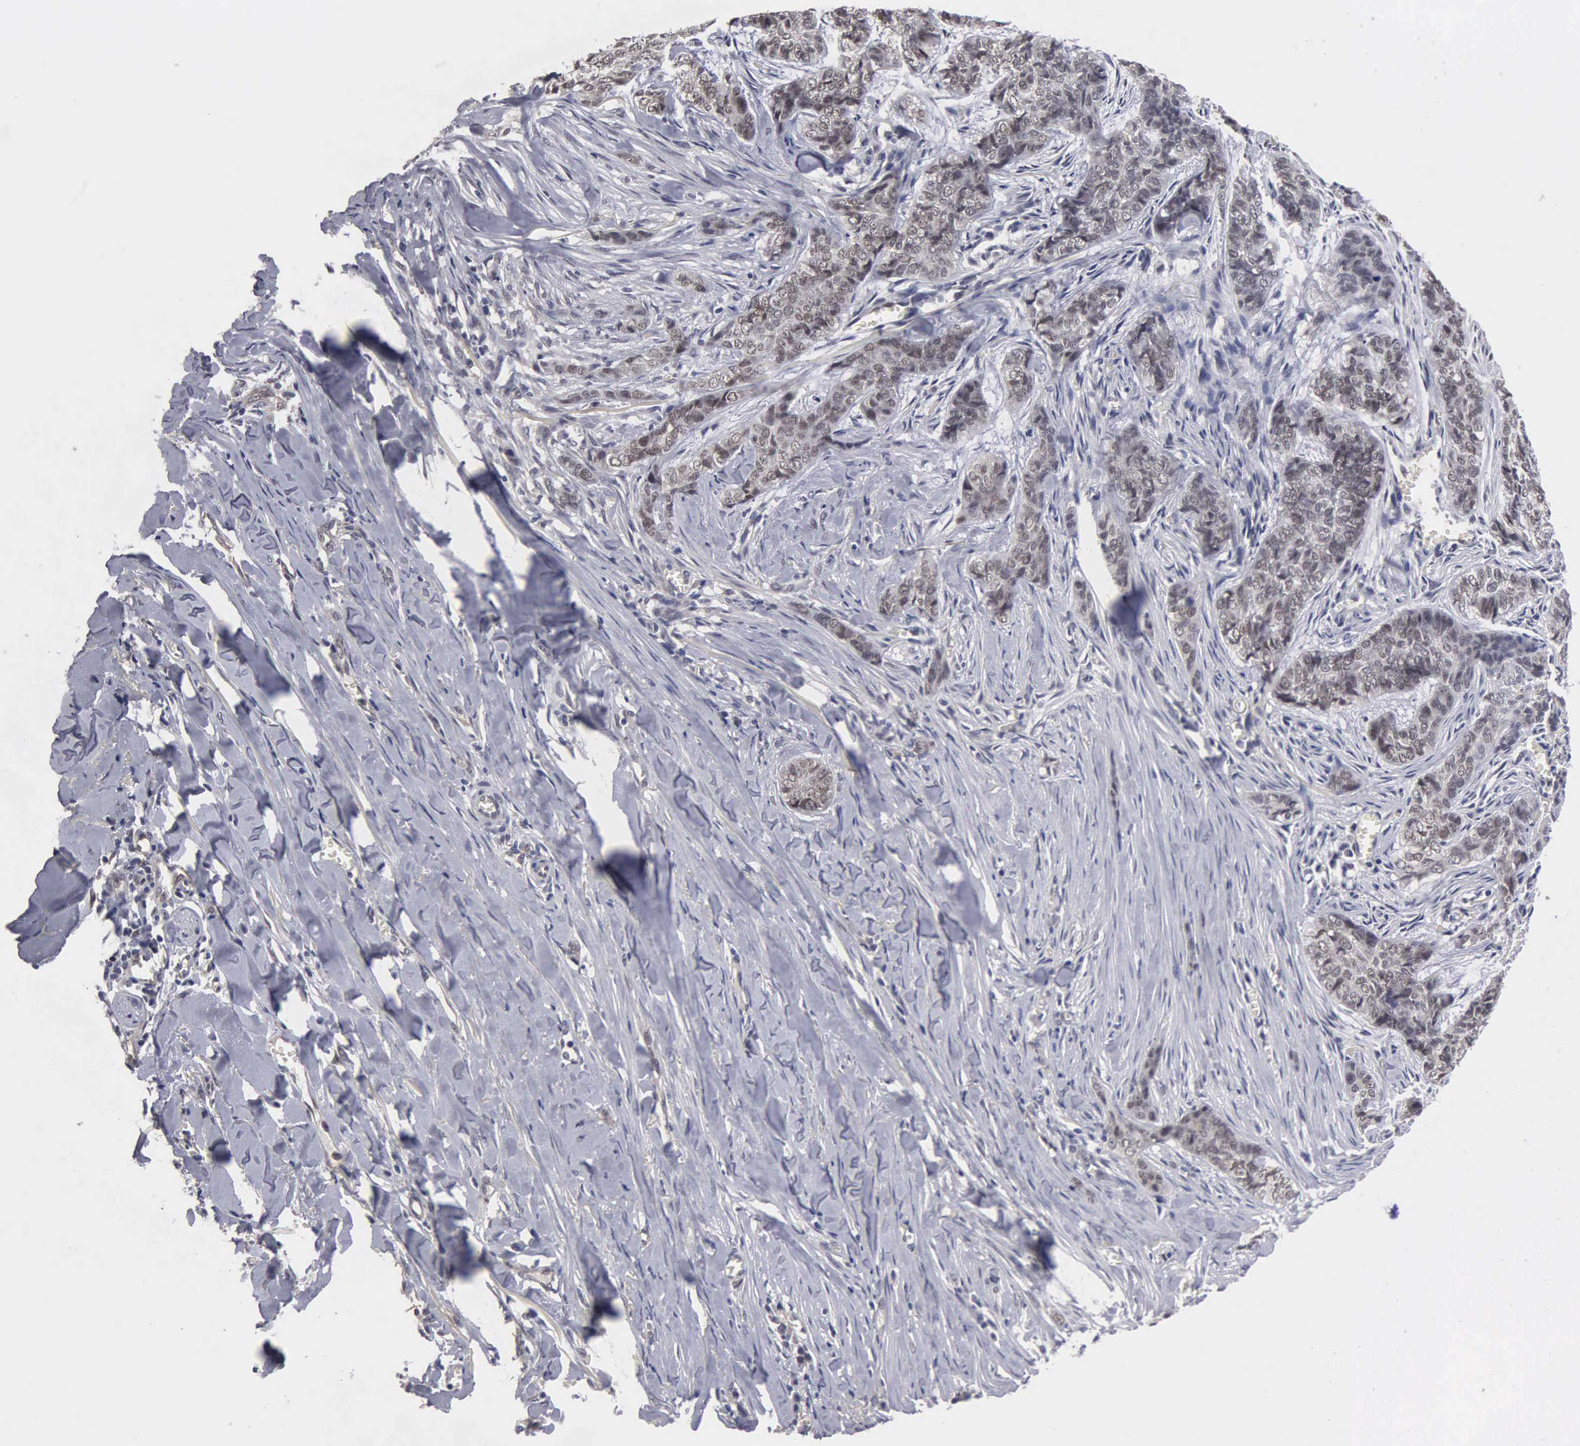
{"staining": {"intensity": "weak", "quantity": ">75%", "location": "nuclear"}, "tissue": "skin cancer", "cell_type": "Tumor cells", "image_type": "cancer", "snomed": [{"axis": "morphology", "description": "Normal tissue, NOS"}, {"axis": "morphology", "description": "Basal cell carcinoma"}, {"axis": "topography", "description": "Skin"}], "caption": "Human skin cancer stained with a brown dye reveals weak nuclear positive expression in about >75% of tumor cells.", "gene": "ZBTB33", "patient": {"sex": "female", "age": 65}}